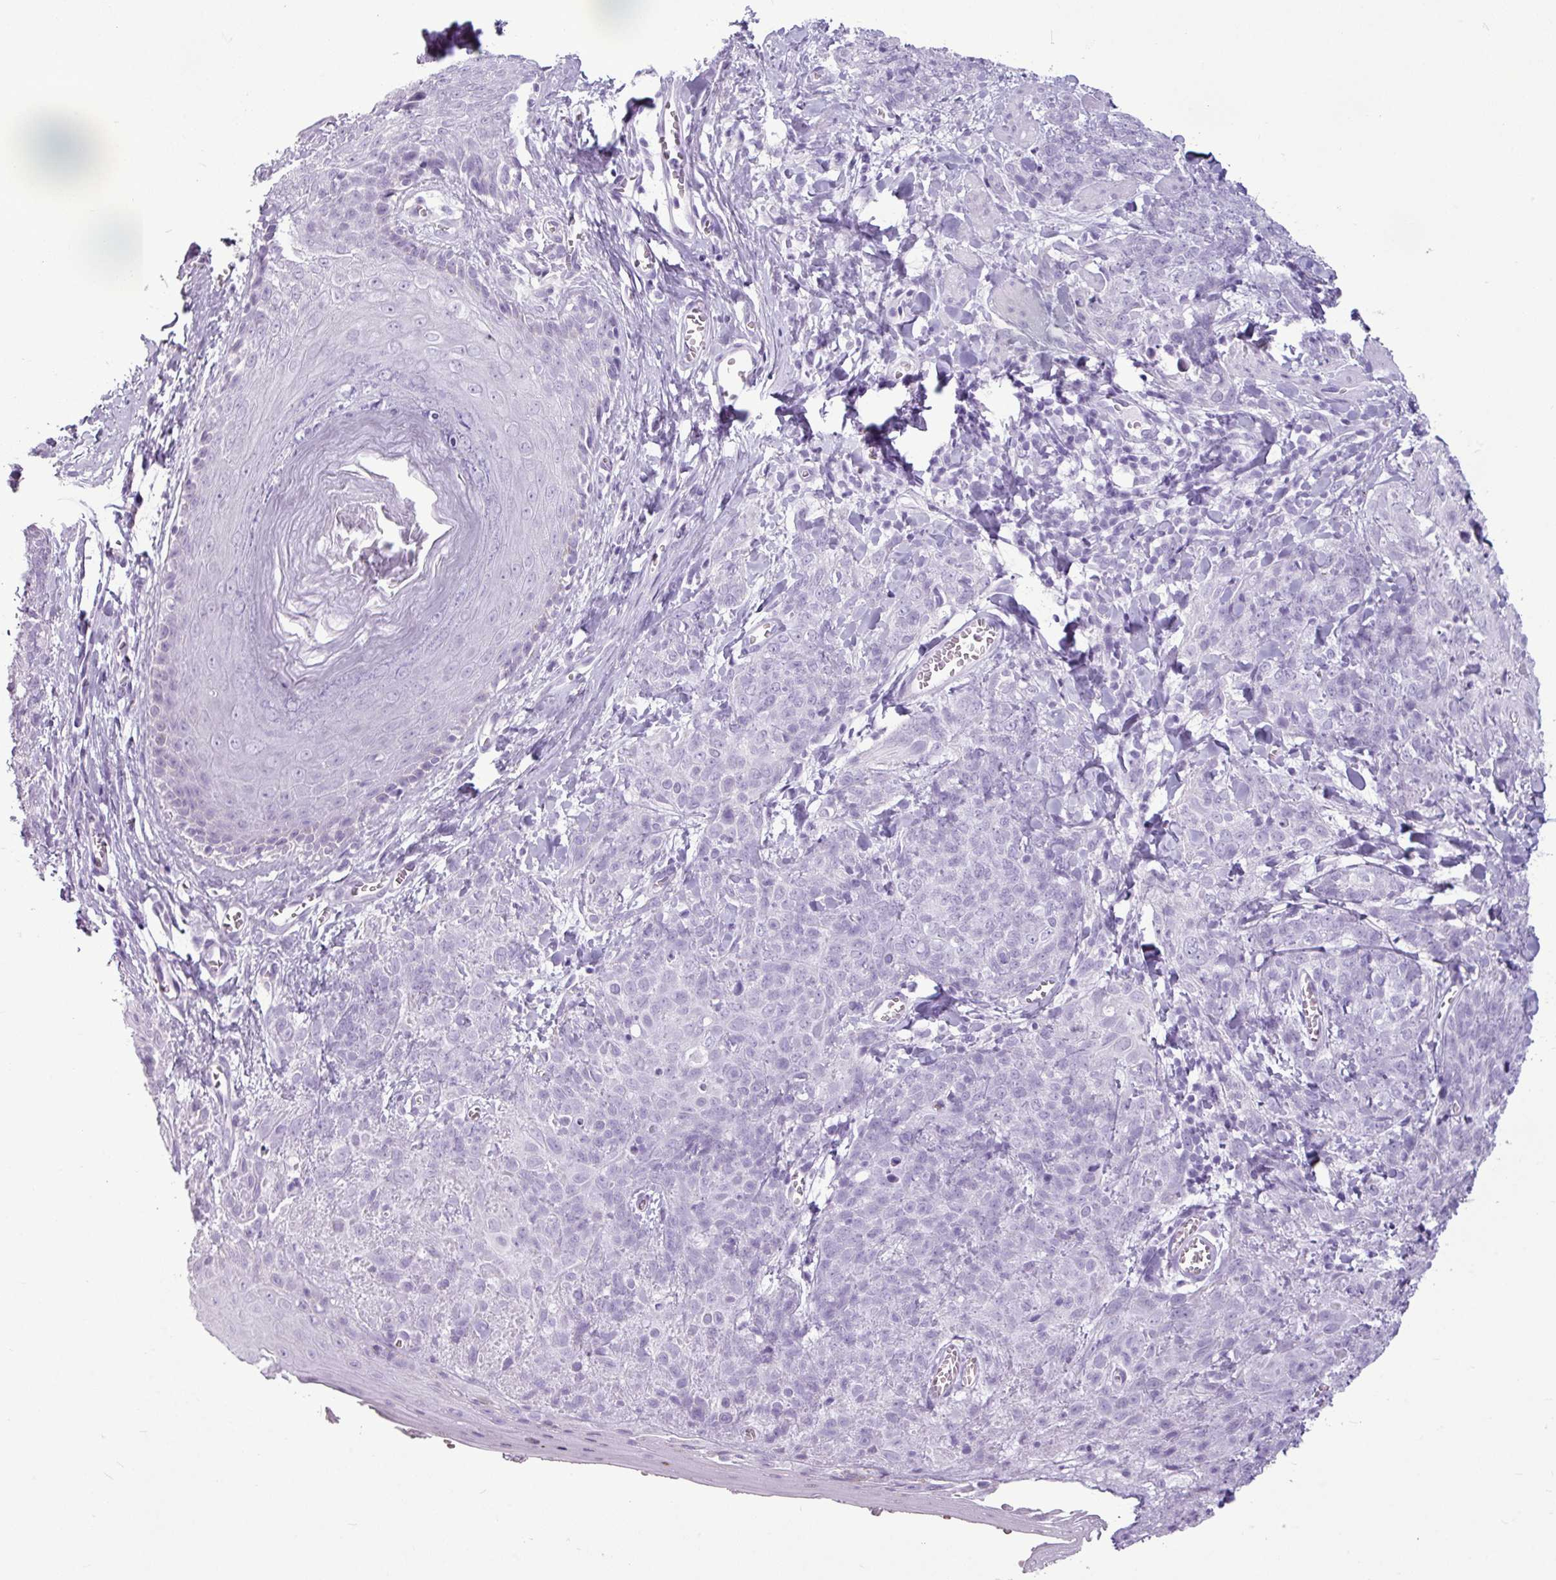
{"staining": {"intensity": "negative", "quantity": "none", "location": "none"}, "tissue": "skin cancer", "cell_type": "Tumor cells", "image_type": "cancer", "snomed": [{"axis": "morphology", "description": "Squamous cell carcinoma, NOS"}, {"axis": "topography", "description": "Skin"}, {"axis": "topography", "description": "Vulva"}], "caption": "A photomicrograph of squamous cell carcinoma (skin) stained for a protein reveals no brown staining in tumor cells. (Brightfield microscopy of DAB IHC at high magnification).", "gene": "AMY1B", "patient": {"sex": "female", "age": 85}}